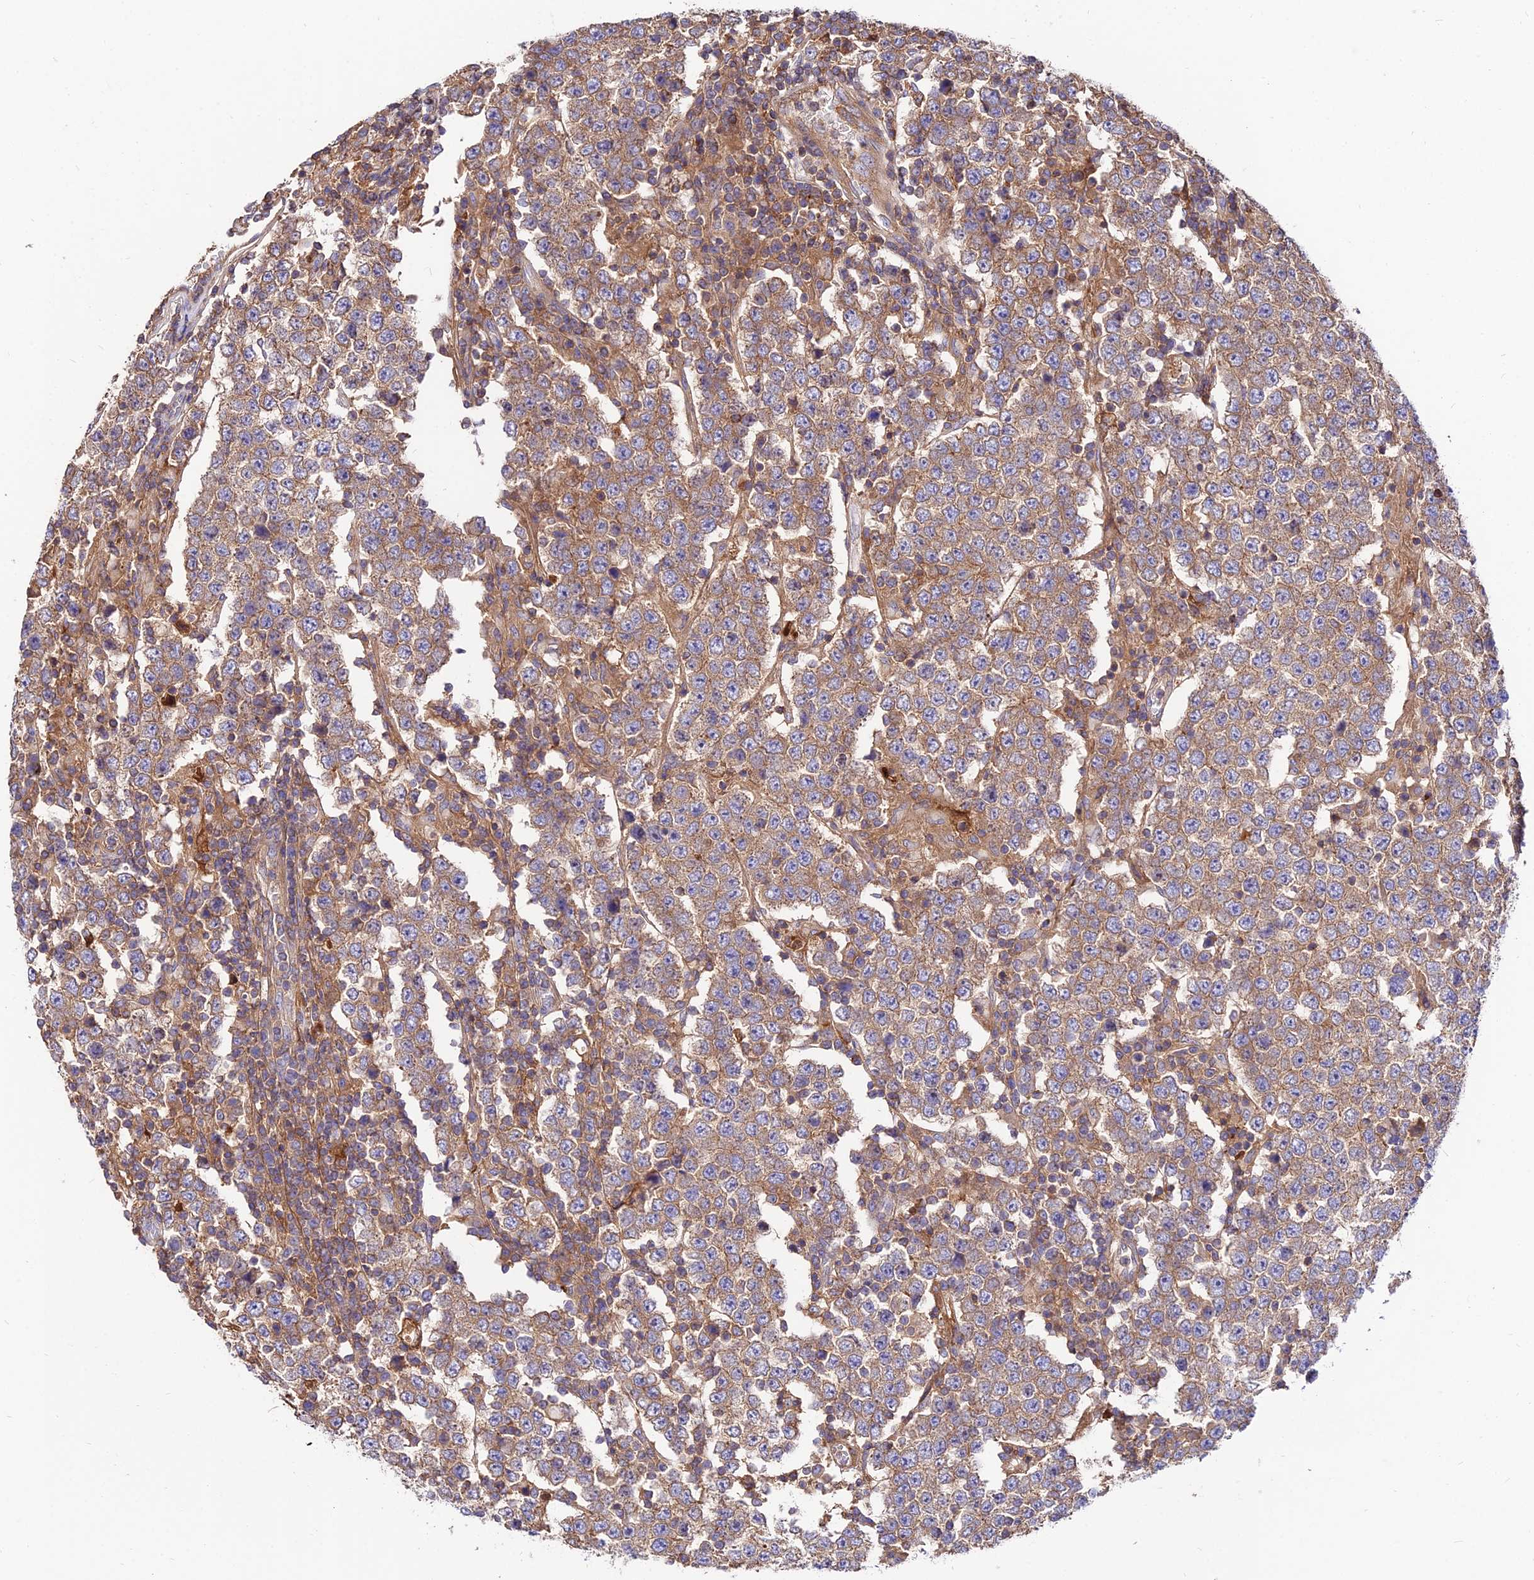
{"staining": {"intensity": "weak", "quantity": ">75%", "location": "cytoplasmic/membranous"}, "tissue": "testis cancer", "cell_type": "Tumor cells", "image_type": "cancer", "snomed": [{"axis": "morphology", "description": "Normal tissue, NOS"}, {"axis": "morphology", "description": "Urothelial carcinoma, High grade"}, {"axis": "morphology", "description": "Seminoma, NOS"}, {"axis": "morphology", "description": "Carcinoma, Embryonal, NOS"}, {"axis": "topography", "description": "Urinary bladder"}, {"axis": "topography", "description": "Testis"}], "caption": "This micrograph reveals immunohistochemistry staining of human testis cancer, with low weak cytoplasmic/membranous expression in about >75% of tumor cells.", "gene": "PYM1", "patient": {"sex": "male", "age": 41}}